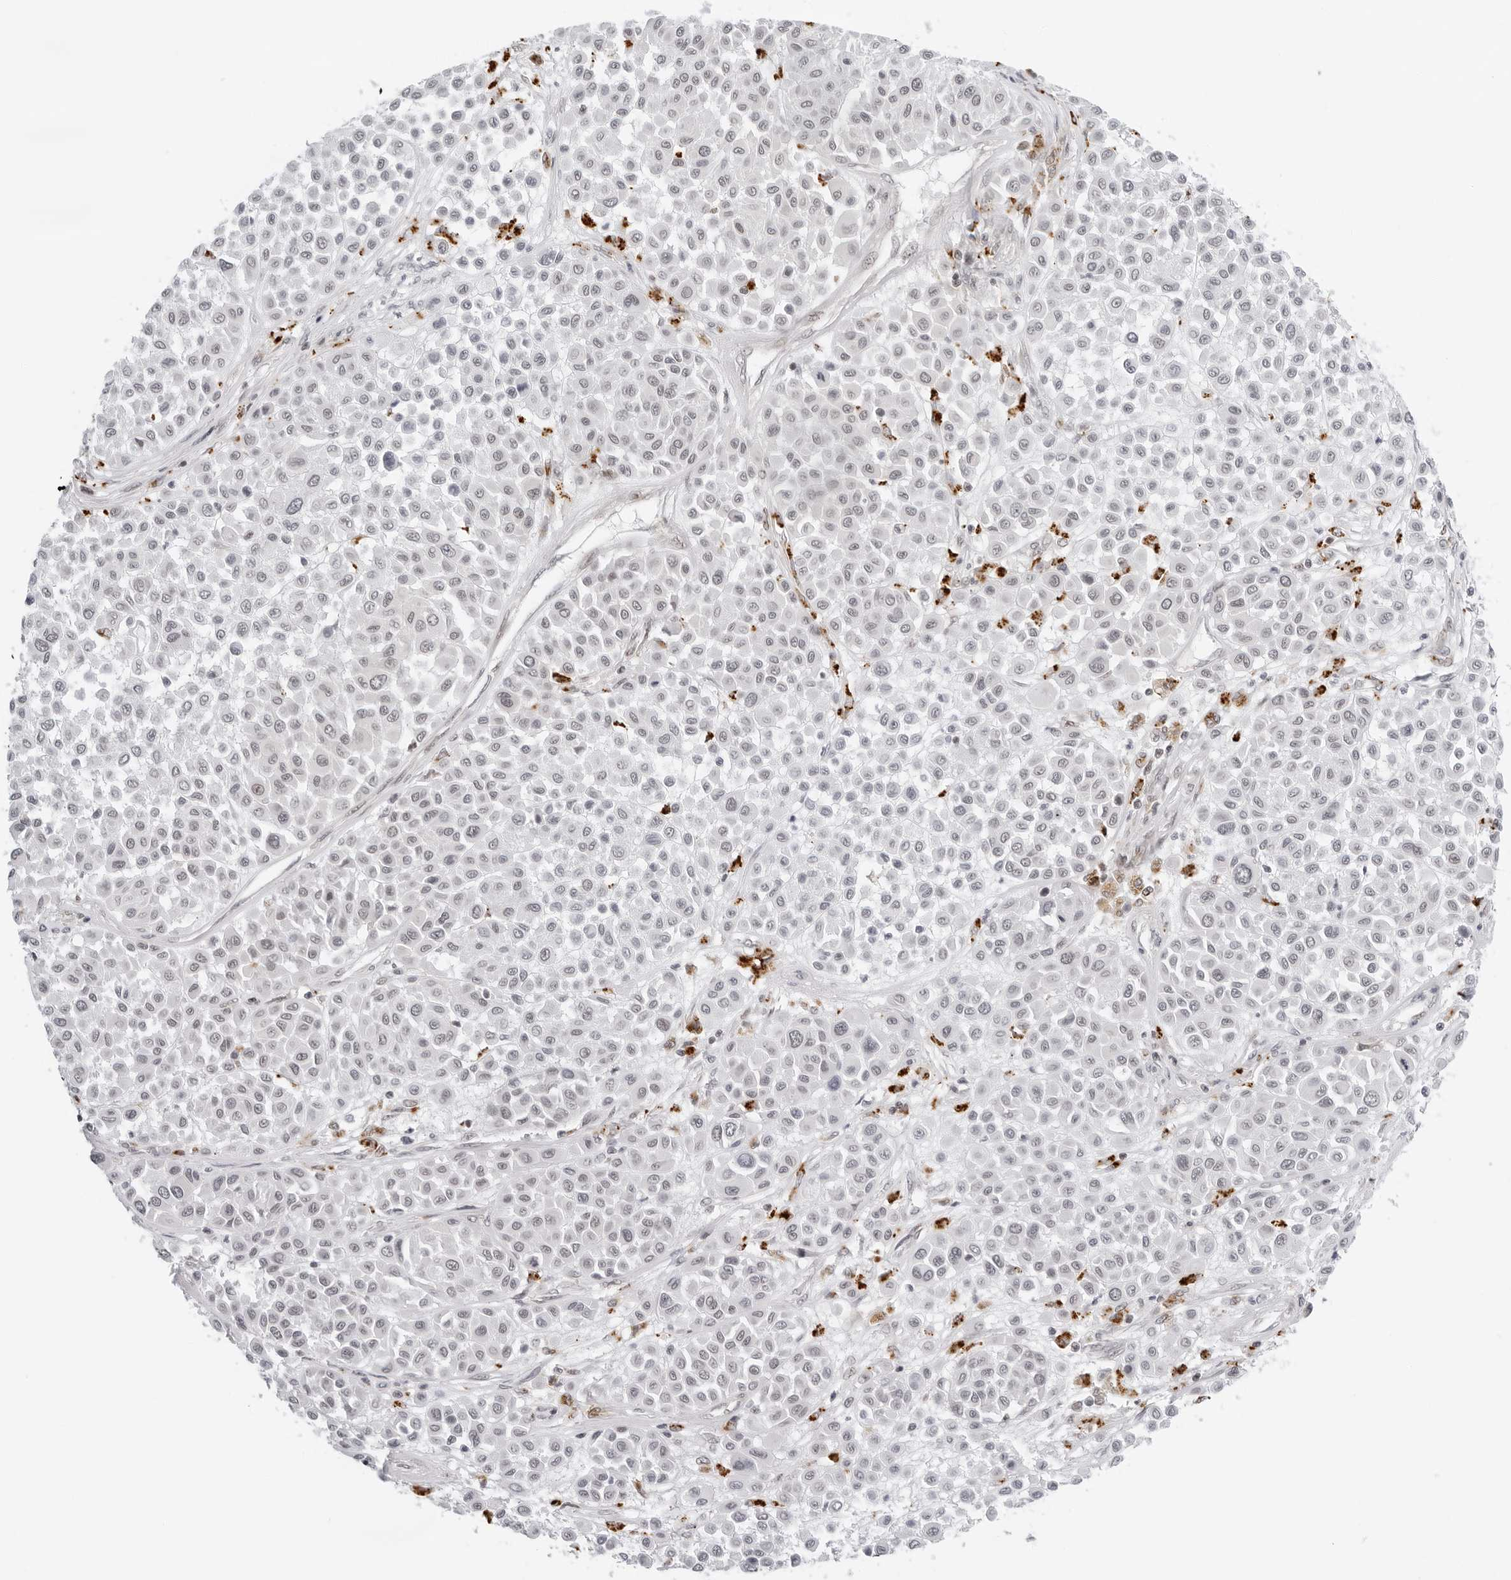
{"staining": {"intensity": "negative", "quantity": "none", "location": "none"}, "tissue": "melanoma", "cell_type": "Tumor cells", "image_type": "cancer", "snomed": [{"axis": "morphology", "description": "Malignant melanoma, Metastatic site"}, {"axis": "topography", "description": "Soft tissue"}], "caption": "Human melanoma stained for a protein using immunohistochemistry shows no positivity in tumor cells.", "gene": "TOX4", "patient": {"sex": "male", "age": 41}}